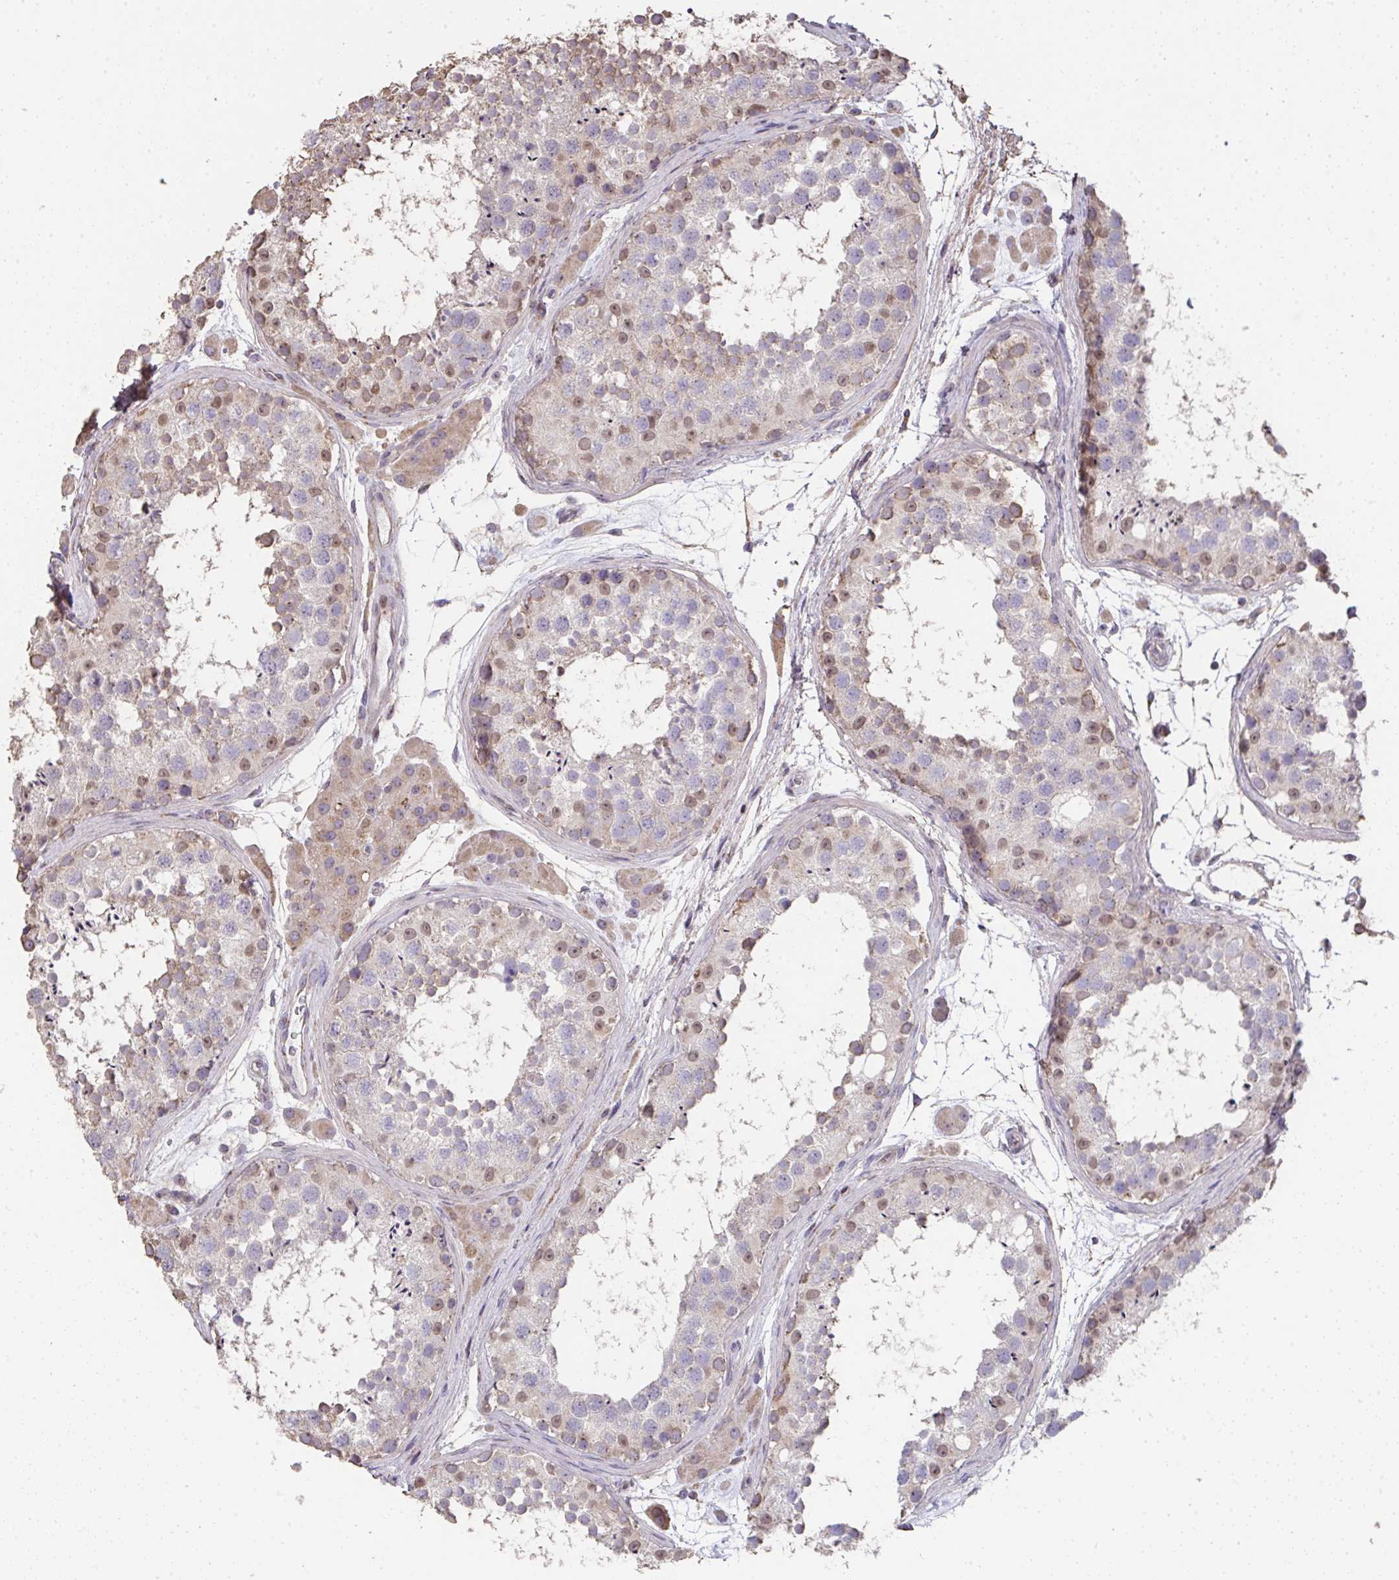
{"staining": {"intensity": "moderate", "quantity": "<25%", "location": "cytoplasmic/membranous,nuclear"}, "tissue": "testis", "cell_type": "Cells in seminiferous ducts", "image_type": "normal", "snomed": [{"axis": "morphology", "description": "Normal tissue, NOS"}, {"axis": "topography", "description": "Testis"}], "caption": "An immunohistochemistry micrograph of normal tissue is shown. Protein staining in brown shows moderate cytoplasmic/membranous,nuclear positivity in testis within cells in seminiferous ducts.", "gene": "RUNDC3B", "patient": {"sex": "male", "age": 41}}